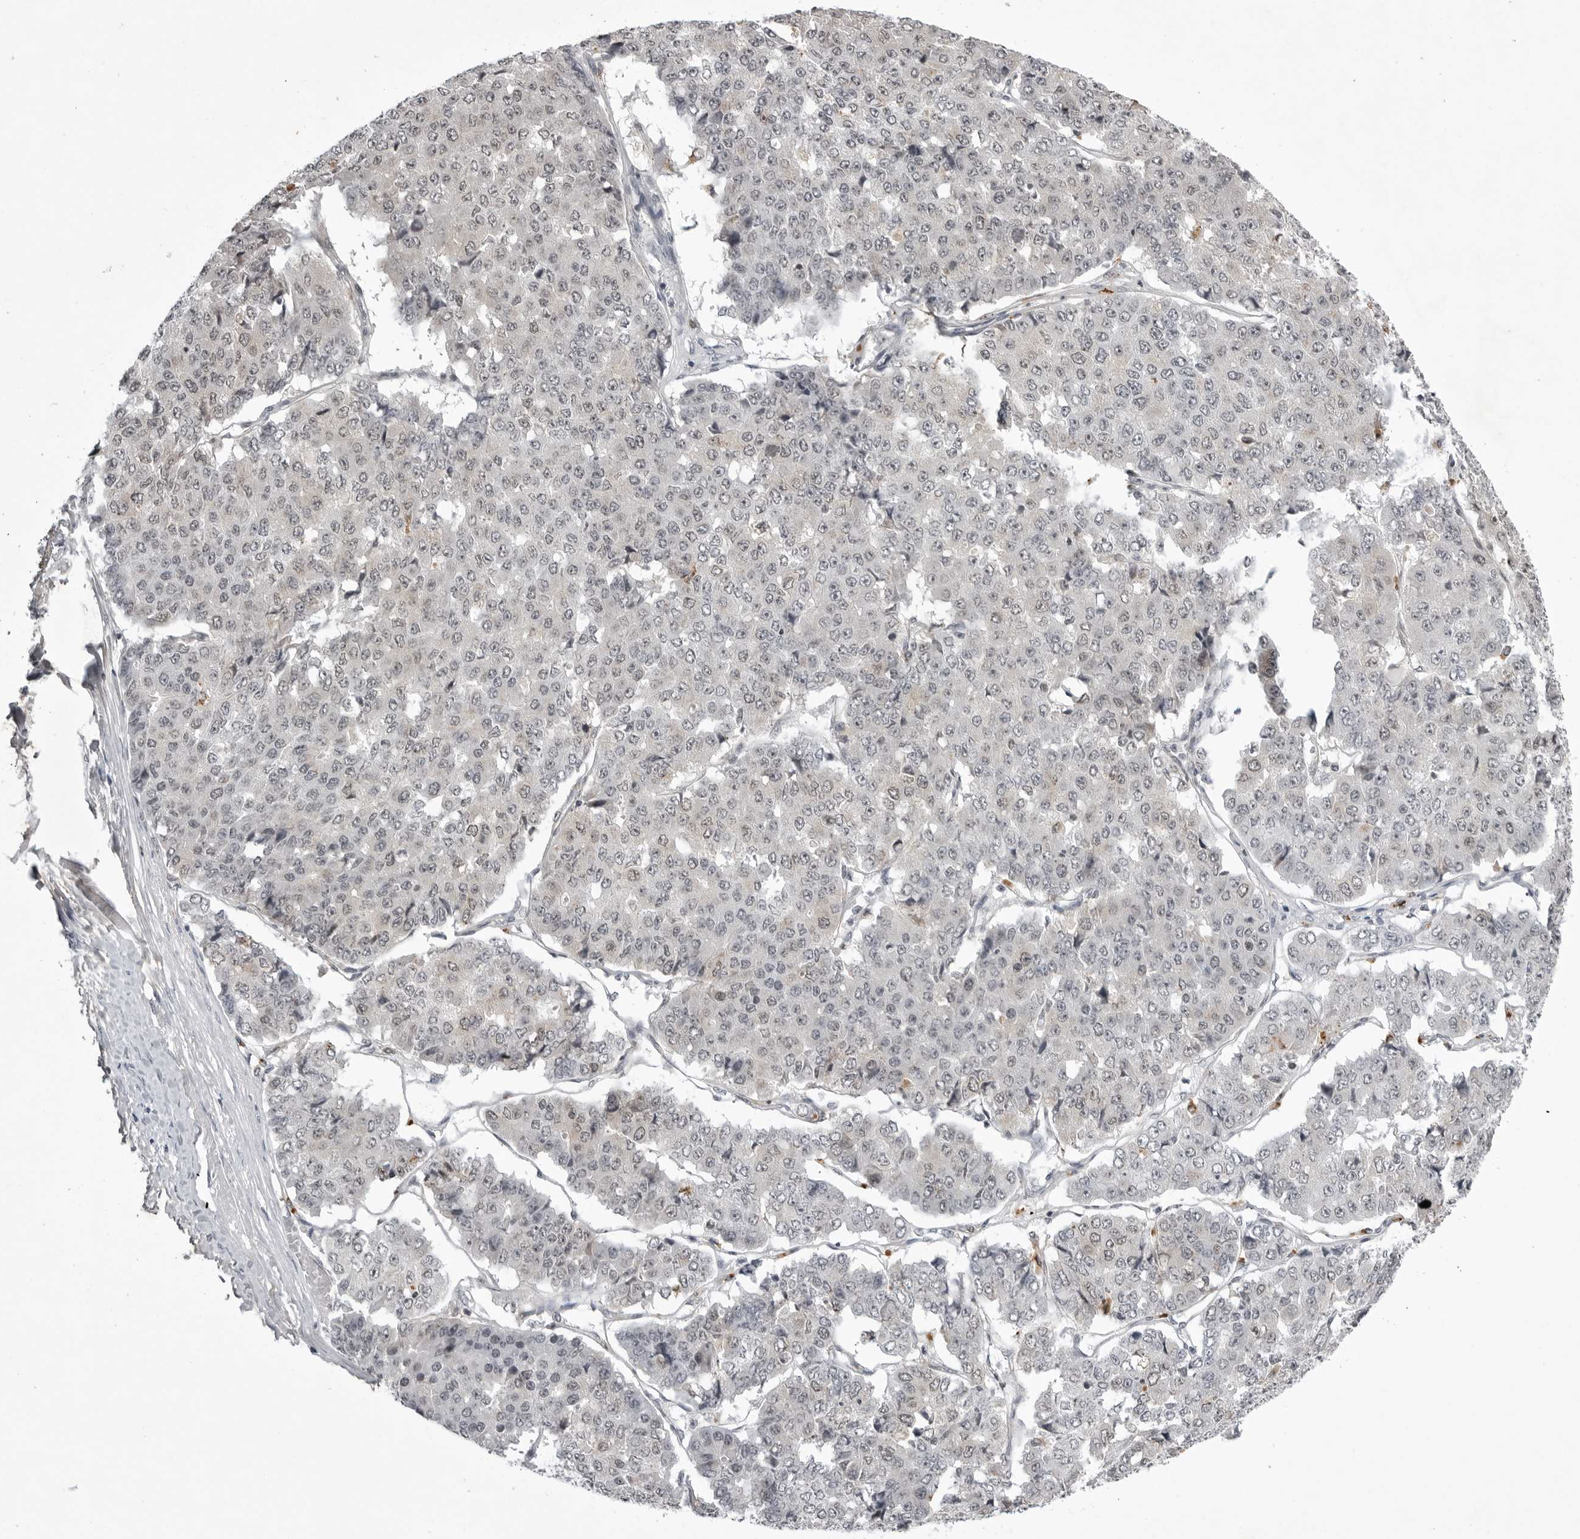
{"staining": {"intensity": "negative", "quantity": "none", "location": "none"}, "tissue": "pancreatic cancer", "cell_type": "Tumor cells", "image_type": "cancer", "snomed": [{"axis": "morphology", "description": "Adenocarcinoma, NOS"}, {"axis": "topography", "description": "Pancreas"}], "caption": "The photomicrograph displays no staining of tumor cells in pancreatic adenocarcinoma.", "gene": "RRM1", "patient": {"sex": "male", "age": 50}}